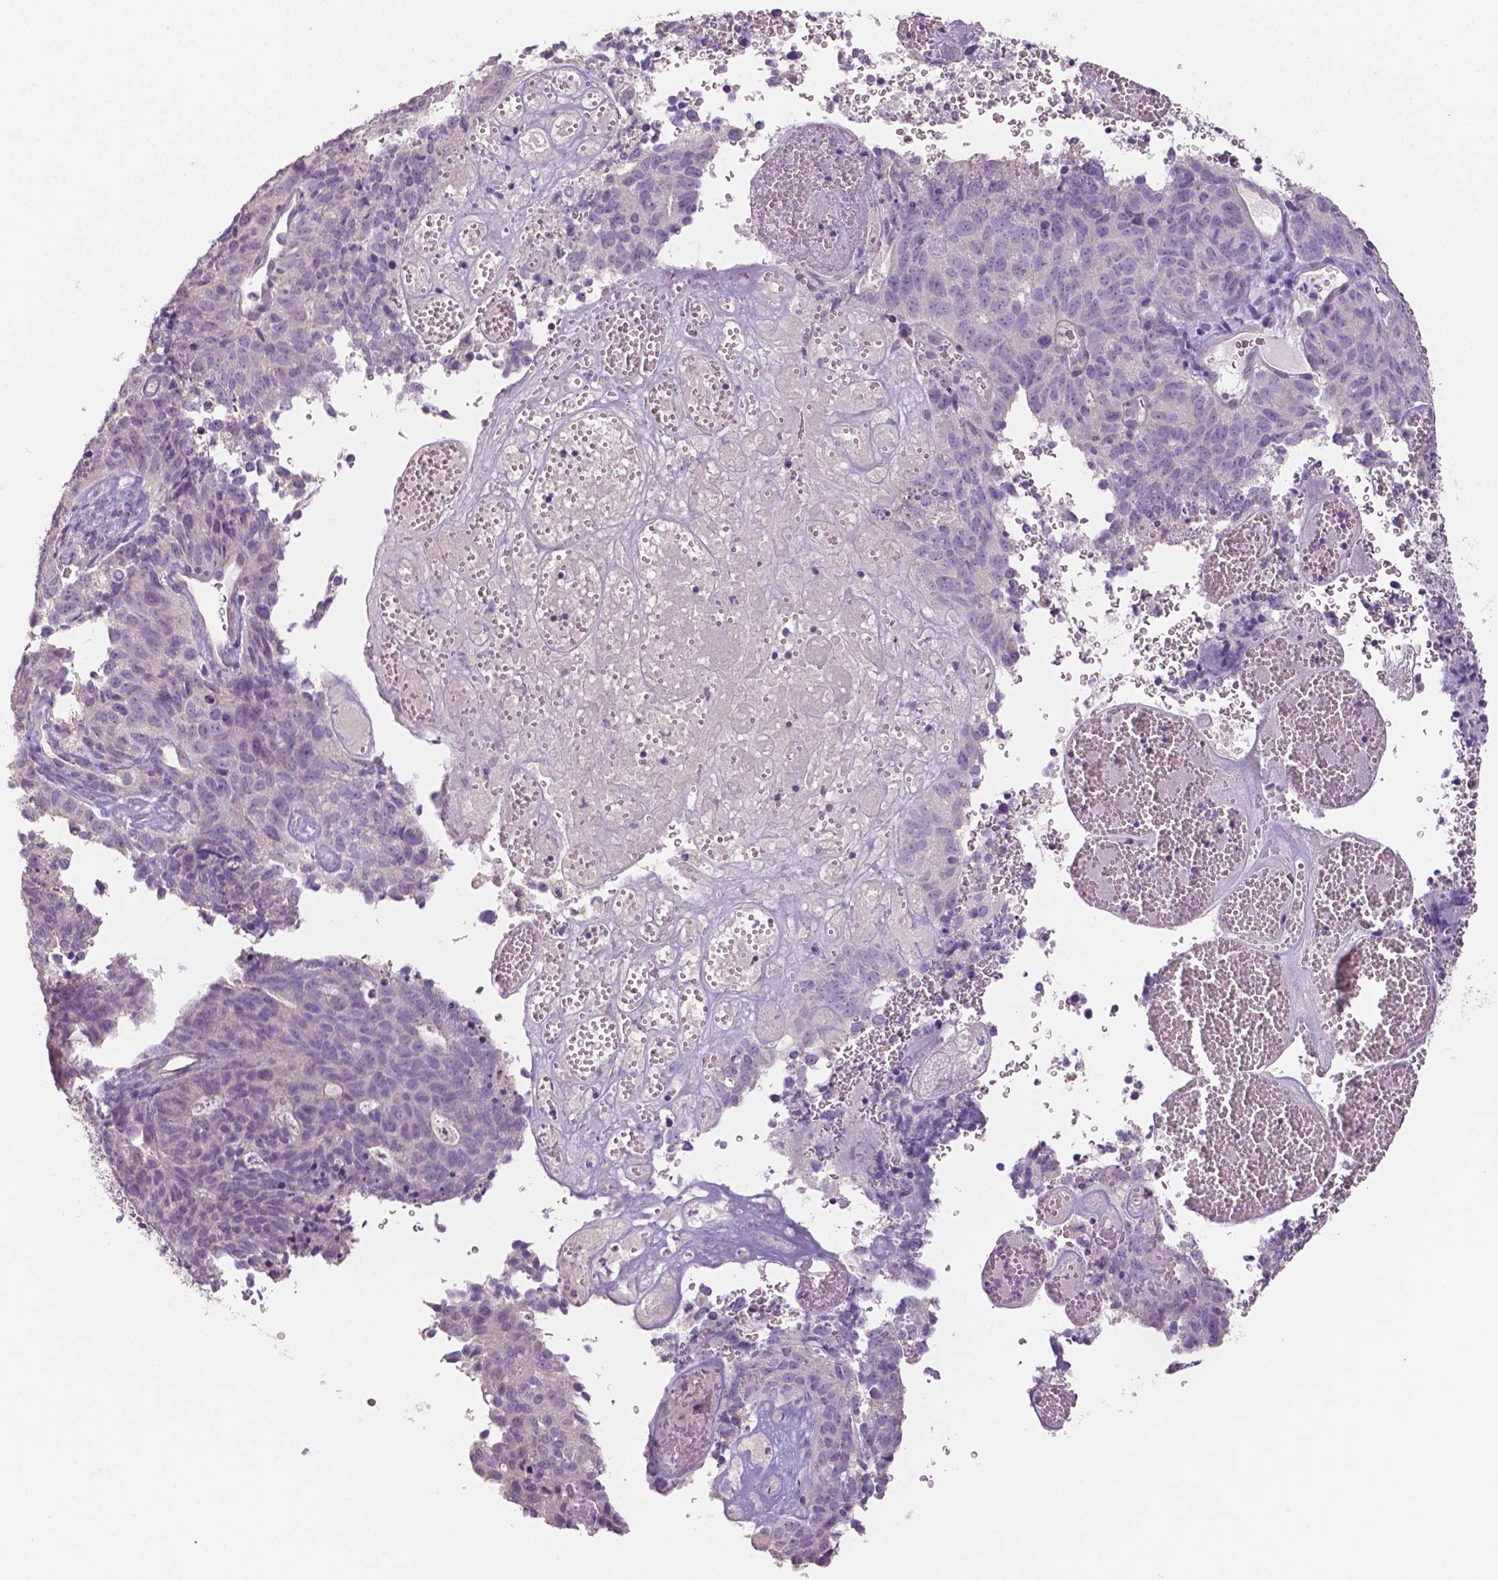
{"staining": {"intensity": "negative", "quantity": "none", "location": "none"}, "tissue": "cervical cancer", "cell_type": "Tumor cells", "image_type": "cancer", "snomed": [{"axis": "morphology", "description": "Adenocarcinoma, NOS"}, {"axis": "topography", "description": "Cervix"}], "caption": "Photomicrograph shows no significant protein expression in tumor cells of cervical cancer (adenocarcinoma).", "gene": "CRMP1", "patient": {"sex": "female", "age": 38}}